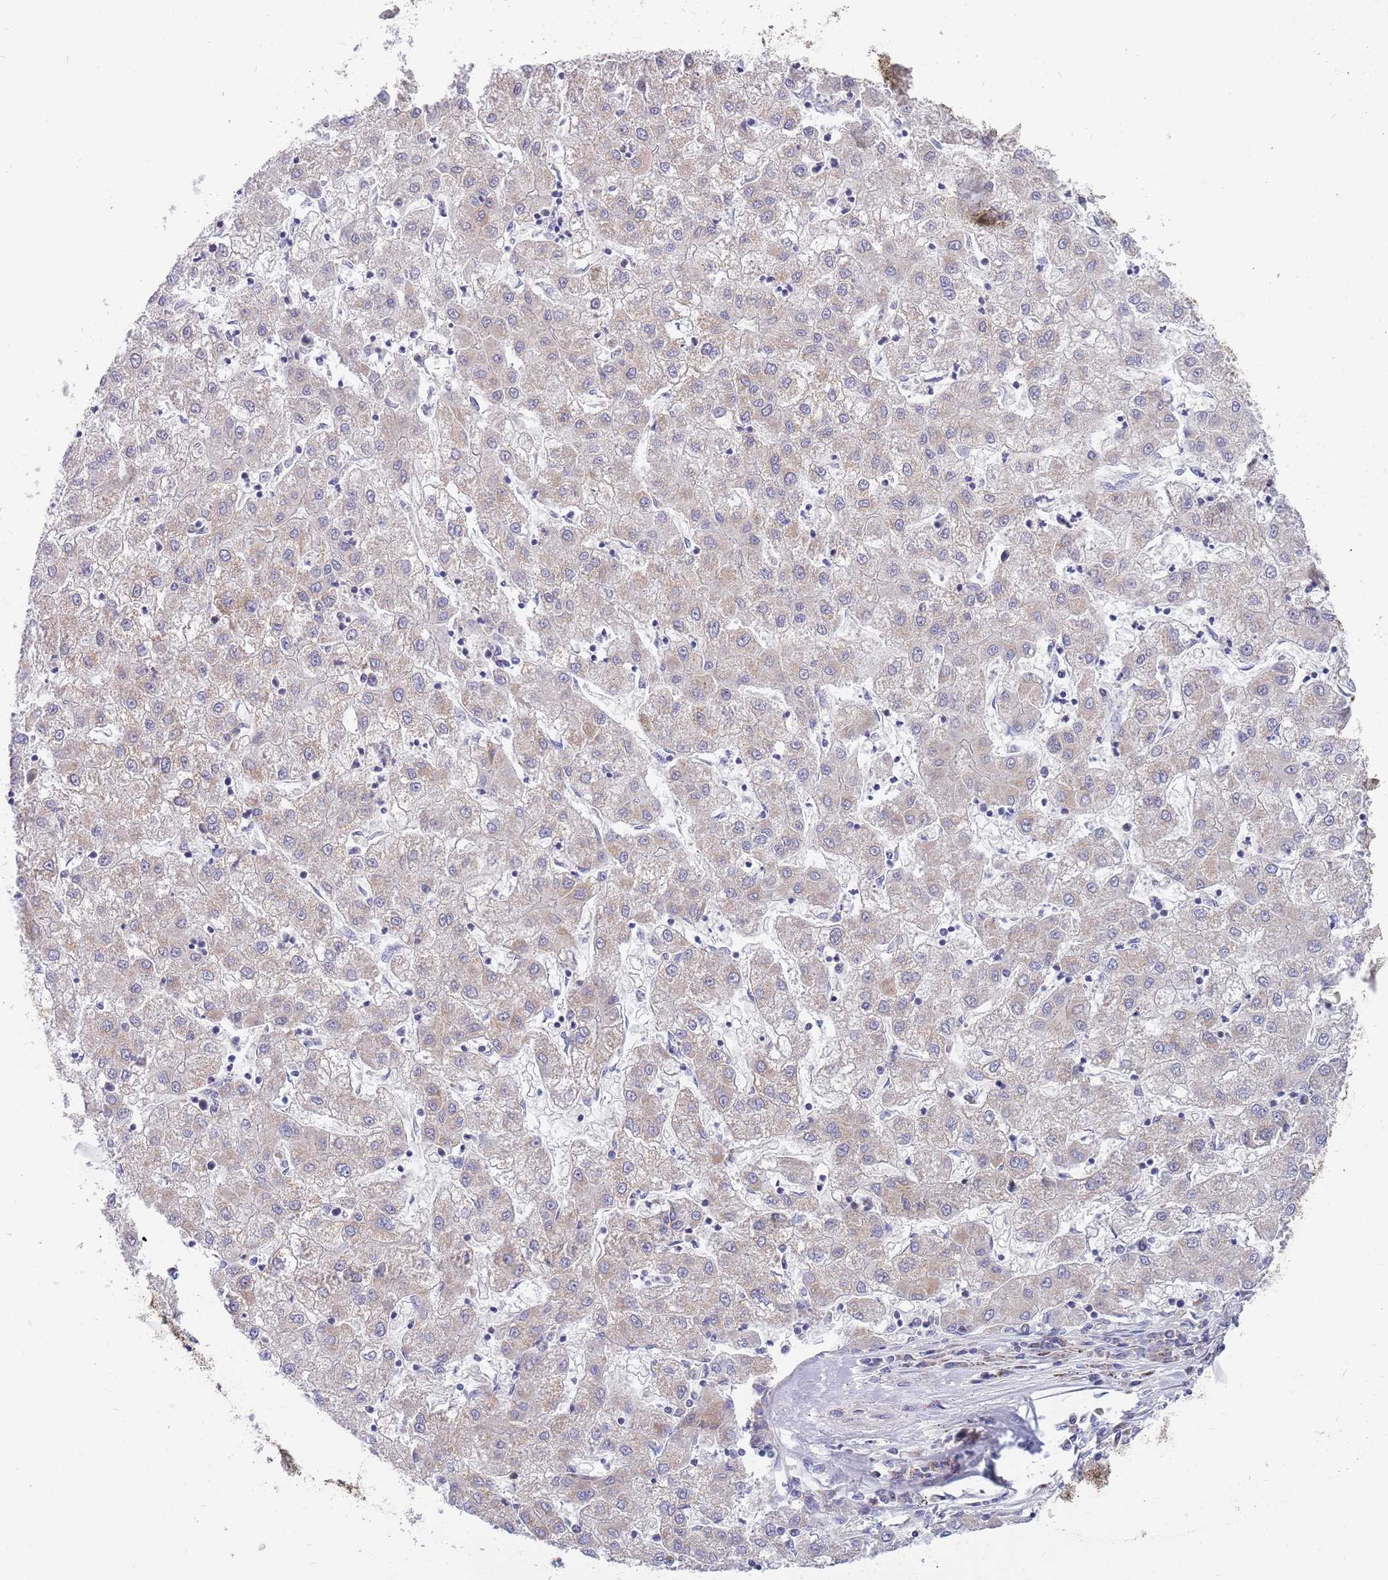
{"staining": {"intensity": "weak", "quantity": ">75%", "location": "cytoplasmic/membranous"}, "tissue": "liver cancer", "cell_type": "Tumor cells", "image_type": "cancer", "snomed": [{"axis": "morphology", "description": "Carcinoma, Hepatocellular, NOS"}, {"axis": "topography", "description": "Liver"}], "caption": "IHC staining of hepatocellular carcinoma (liver), which displays low levels of weak cytoplasmic/membranous expression in about >75% of tumor cells indicating weak cytoplasmic/membranous protein expression. The staining was performed using DAB (brown) for protein detection and nuclei were counterstained in hematoxylin (blue).", "gene": "EMC8", "patient": {"sex": "male", "age": 72}}